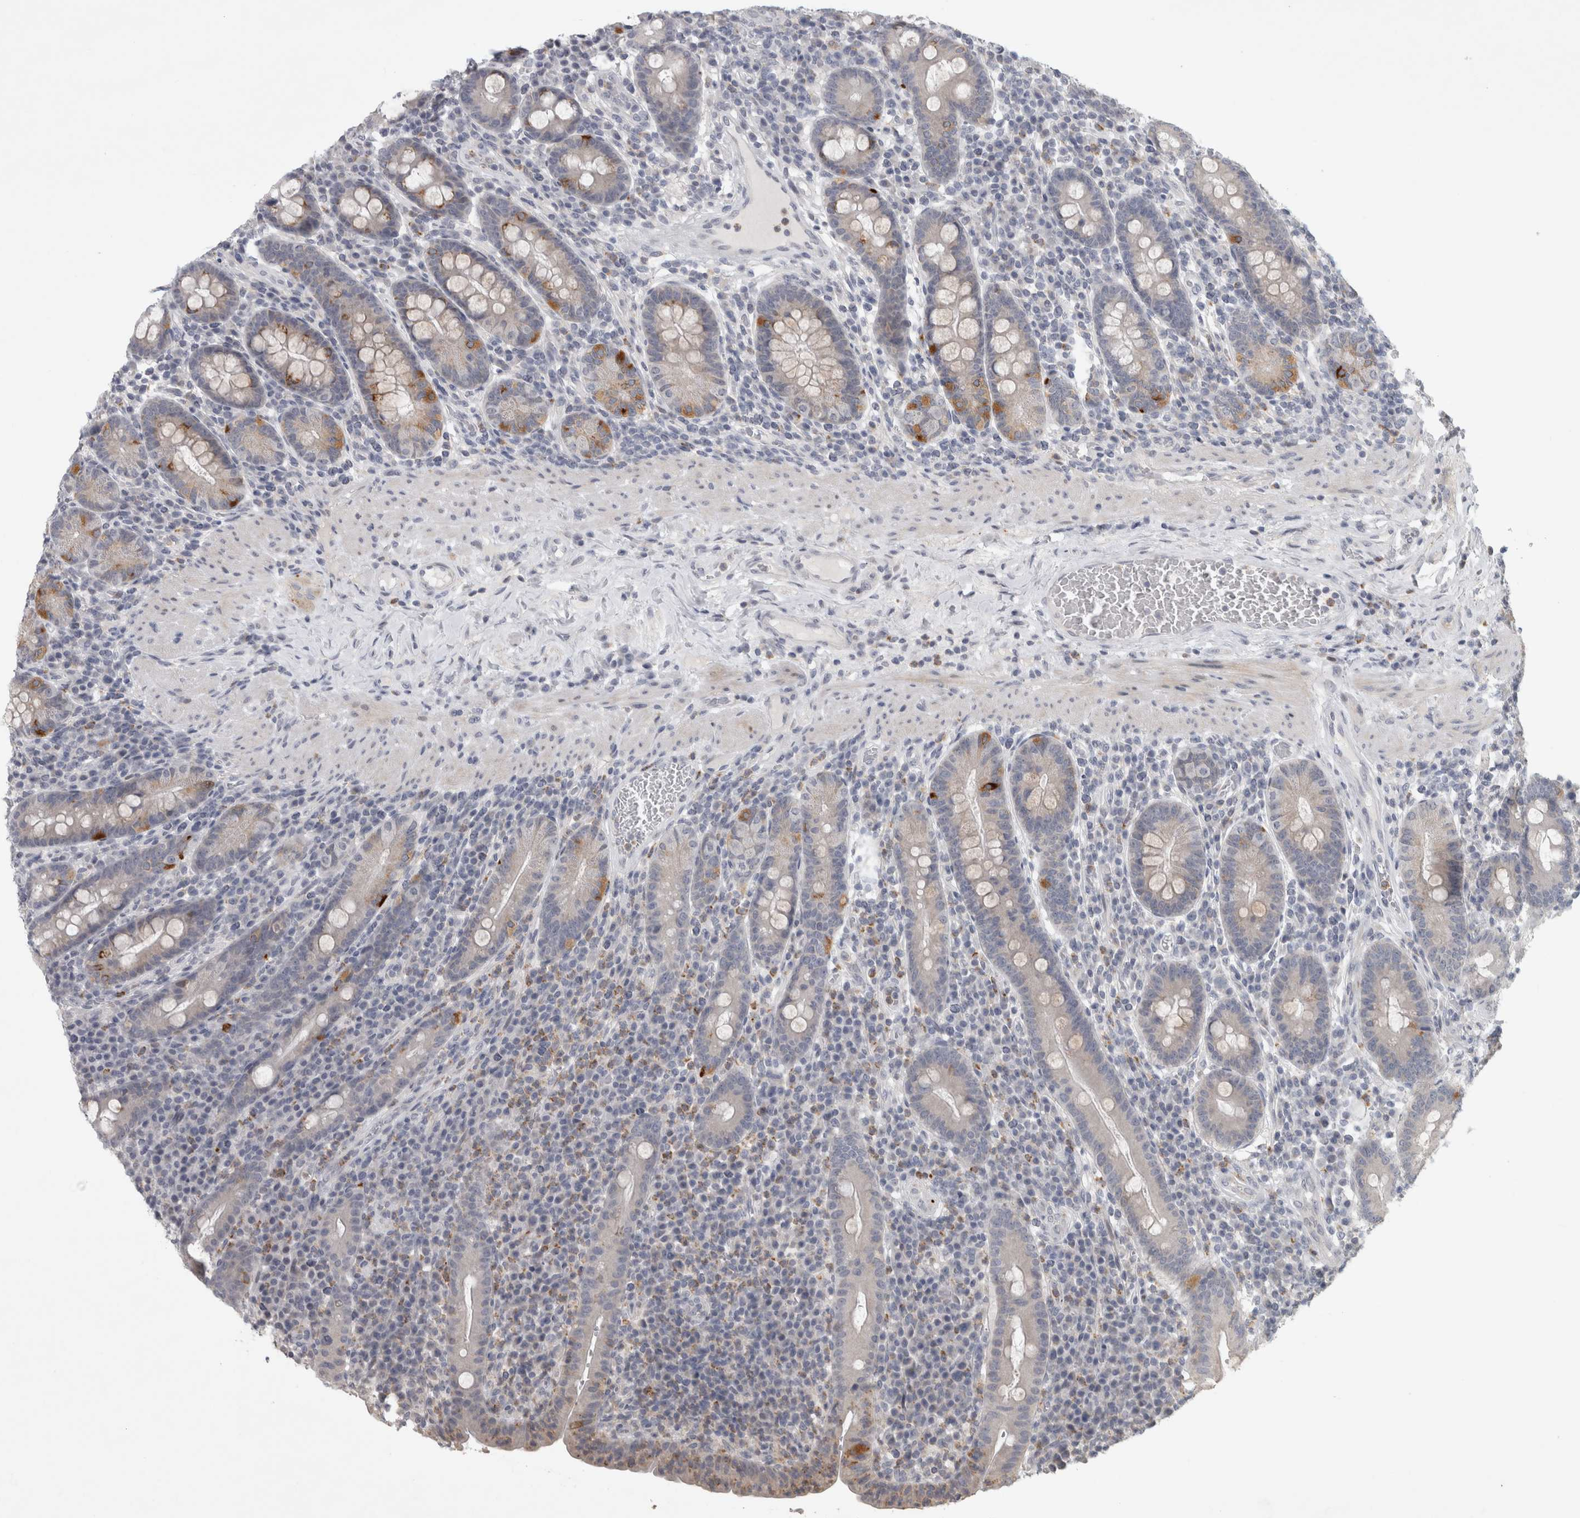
{"staining": {"intensity": "moderate", "quantity": "<25%", "location": "cytoplasmic/membranous"}, "tissue": "duodenum", "cell_type": "Glandular cells", "image_type": "normal", "snomed": [{"axis": "morphology", "description": "Normal tissue, NOS"}, {"axis": "morphology", "description": "Adenocarcinoma, NOS"}, {"axis": "topography", "description": "Pancreas"}, {"axis": "topography", "description": "Duodenum"}], "caption": "Immunohistochemical staining of benign duodenum shows low levels of moderate cytoplasmic/membranous expression in about <25% of glandular cells. Nuclei are stained in blue.", "gene": "PTPRN2", "patient": {"sex": "male", "age": 50}}